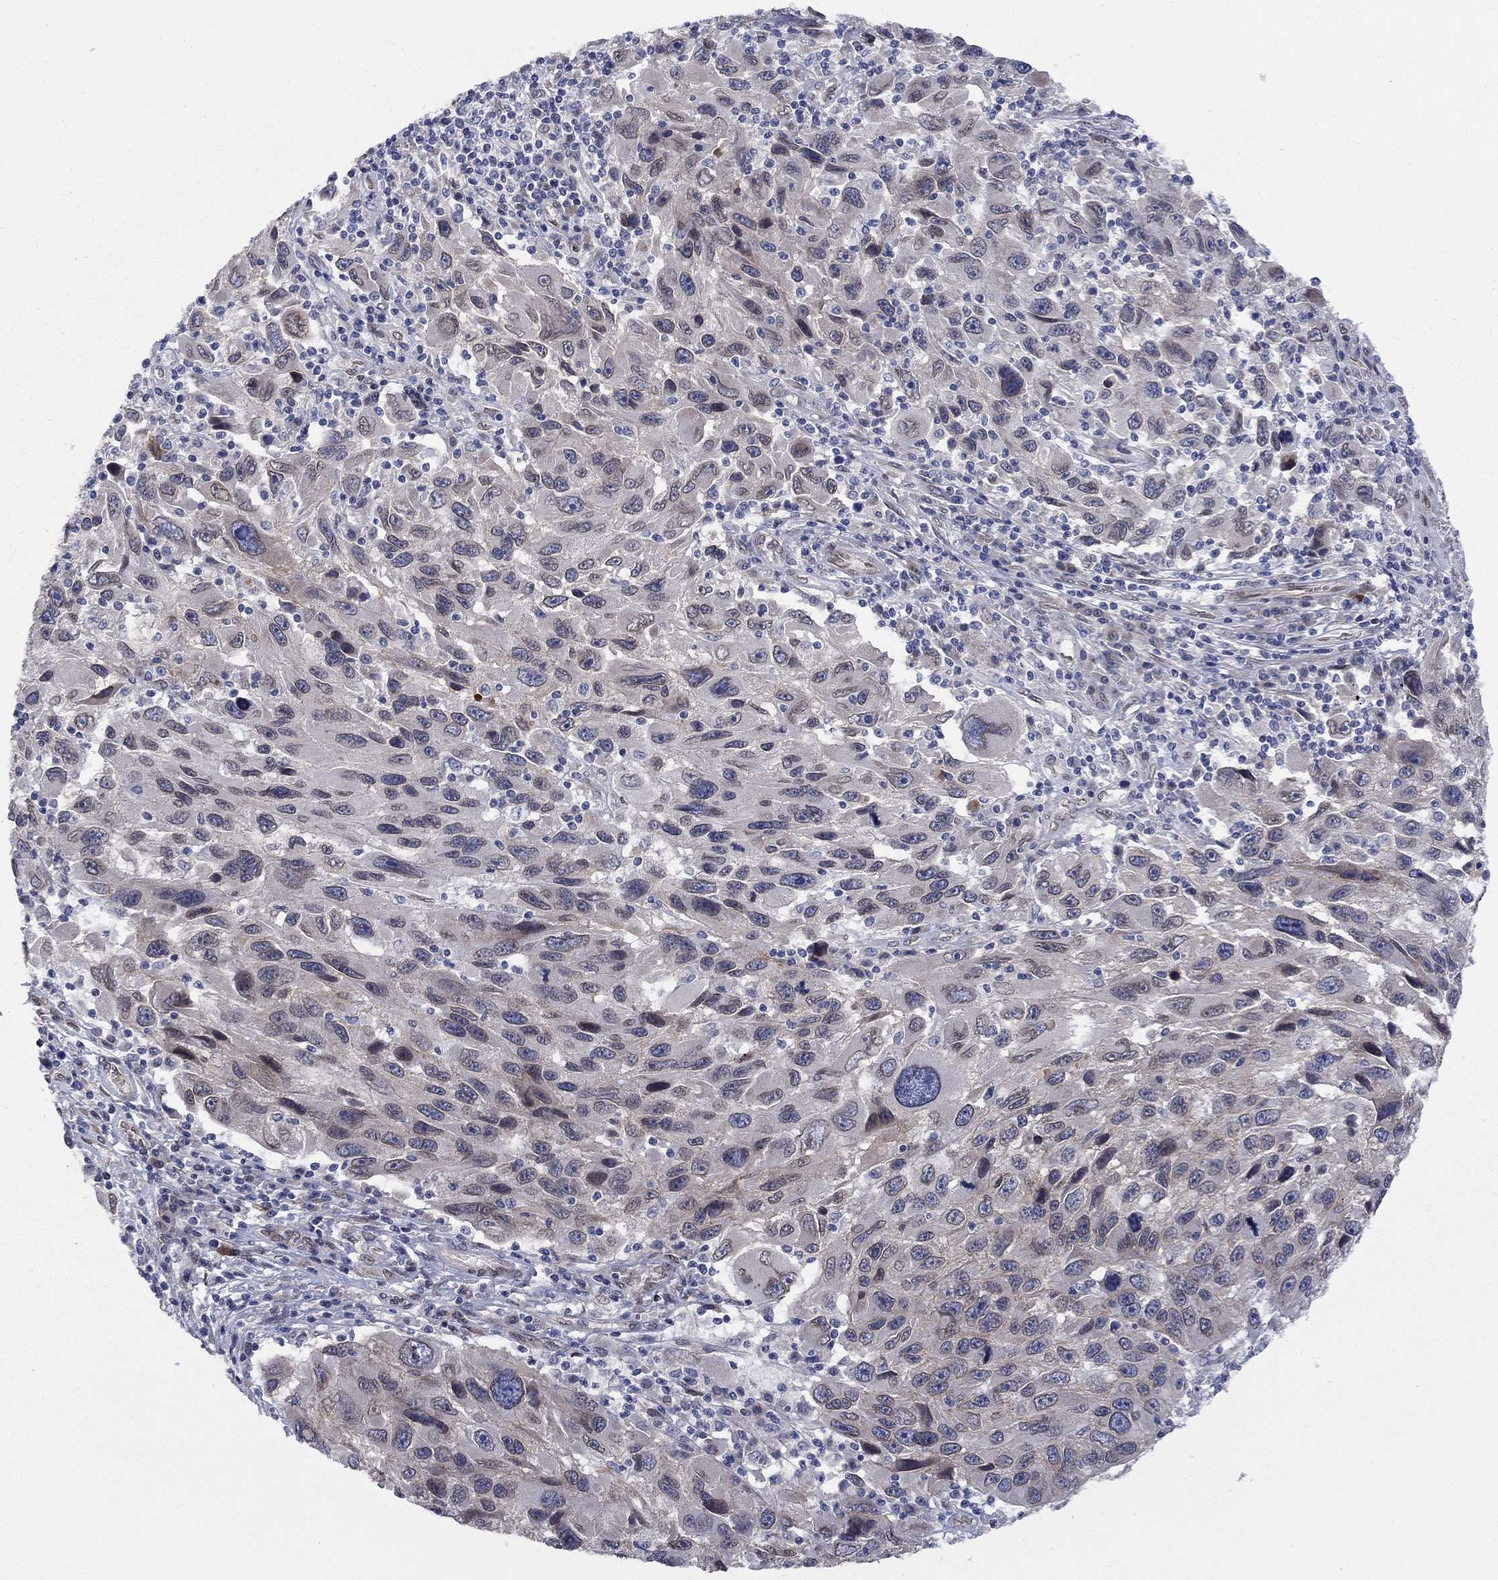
{"staining": {"intensity": "moderate", "quantity": "25%-75%", "location": "cytoplasmic/membranous"}, "tissue": "melanoma", "cell_type": "Tumor cells", "image_type": "cancer", "snomed": [{"axis": "morphology", "description": "Malignant melanoma, NOS"}, {"axis": "topography", "description": "Skin"}], "caption": "Human malignant melanoma stained for a protein (brown) reveals moderate cytoplasmic/membranous positive staining in approximately 25%-75% of tumor cells.", "gene": "EMC9", "patient": {"sex": "male", "age": 53}}